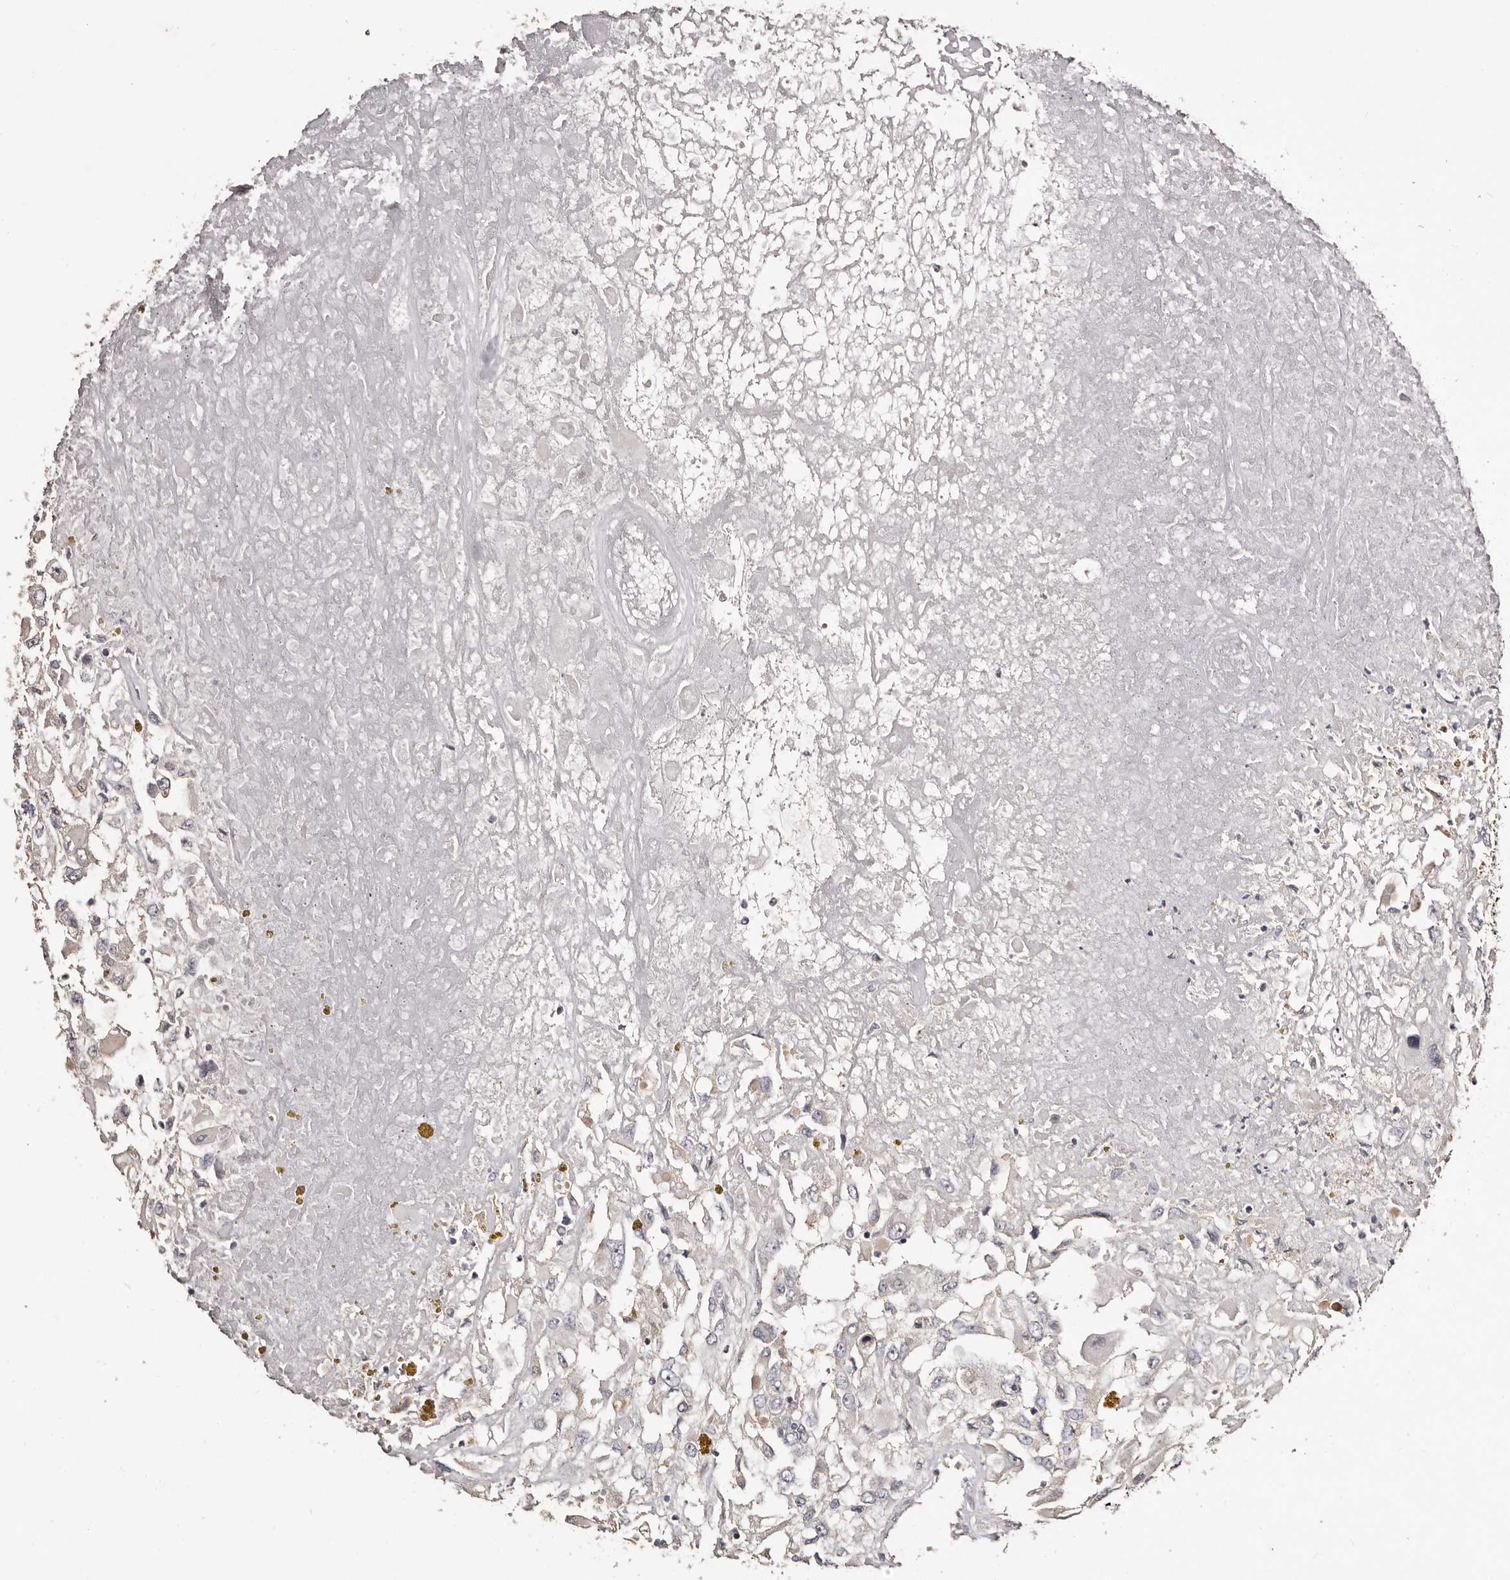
{"staining": {"intensity": "negative", "quantity": "none", "location": "none"}, "tissue": "renal cancer", "cell_type": "Tumor cells", "image_type": "cancer", "snomed": [{"axis": "morphology", "description": "Adenocarcinoma, NOS"}, {"axis": "topography", "description": "Kidney"}], "caption": "Immunohistochemistry (IHC) of renal adenocarcinoma demonstrates no staining in tumor cells.", "gene": "LTV1", "patient": {"sex": "female", "age": 52}}